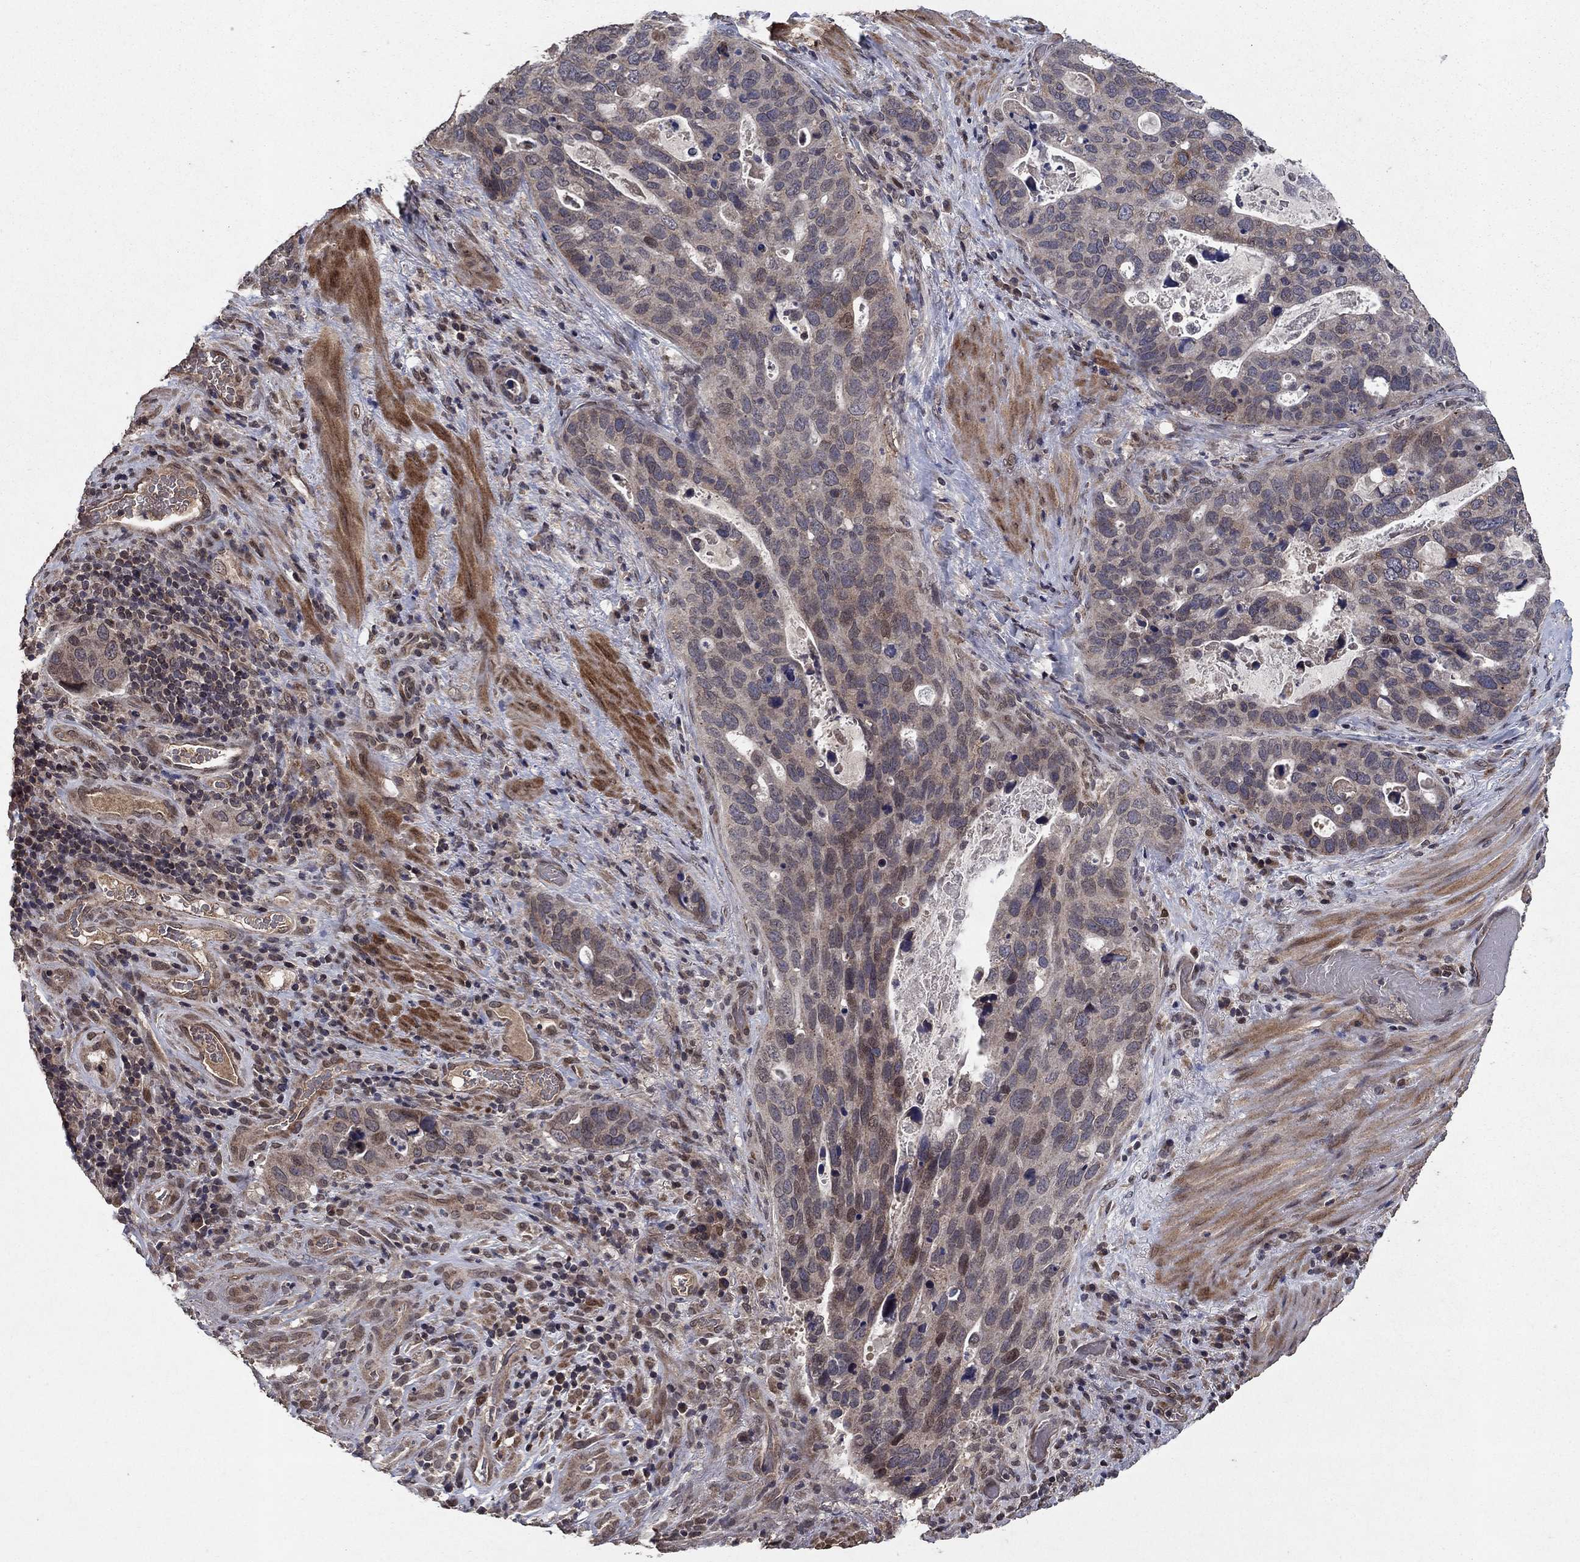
{"staining": {"intensity": "weak", "quantity": "25%-75%", "location": "cytoplasmic/membranous"}, "tissue": "stomach cancer", "cell_type": "Tumor cells", "image_type": "cancer", "snomed": [{"axis": "morphology", "description": "Adenocarcinoma, NOS"}, {"axis": "topography", "description": "Stomach"}], "caption": "About 25%-75% of tumor cells in human stomach cancer show weak cytoplasmic/membranous protein positivity as visualized by brown immunohistochemical staining.", "gene": "DHRS1", "patient": {"sex": "male", "age": 54}}